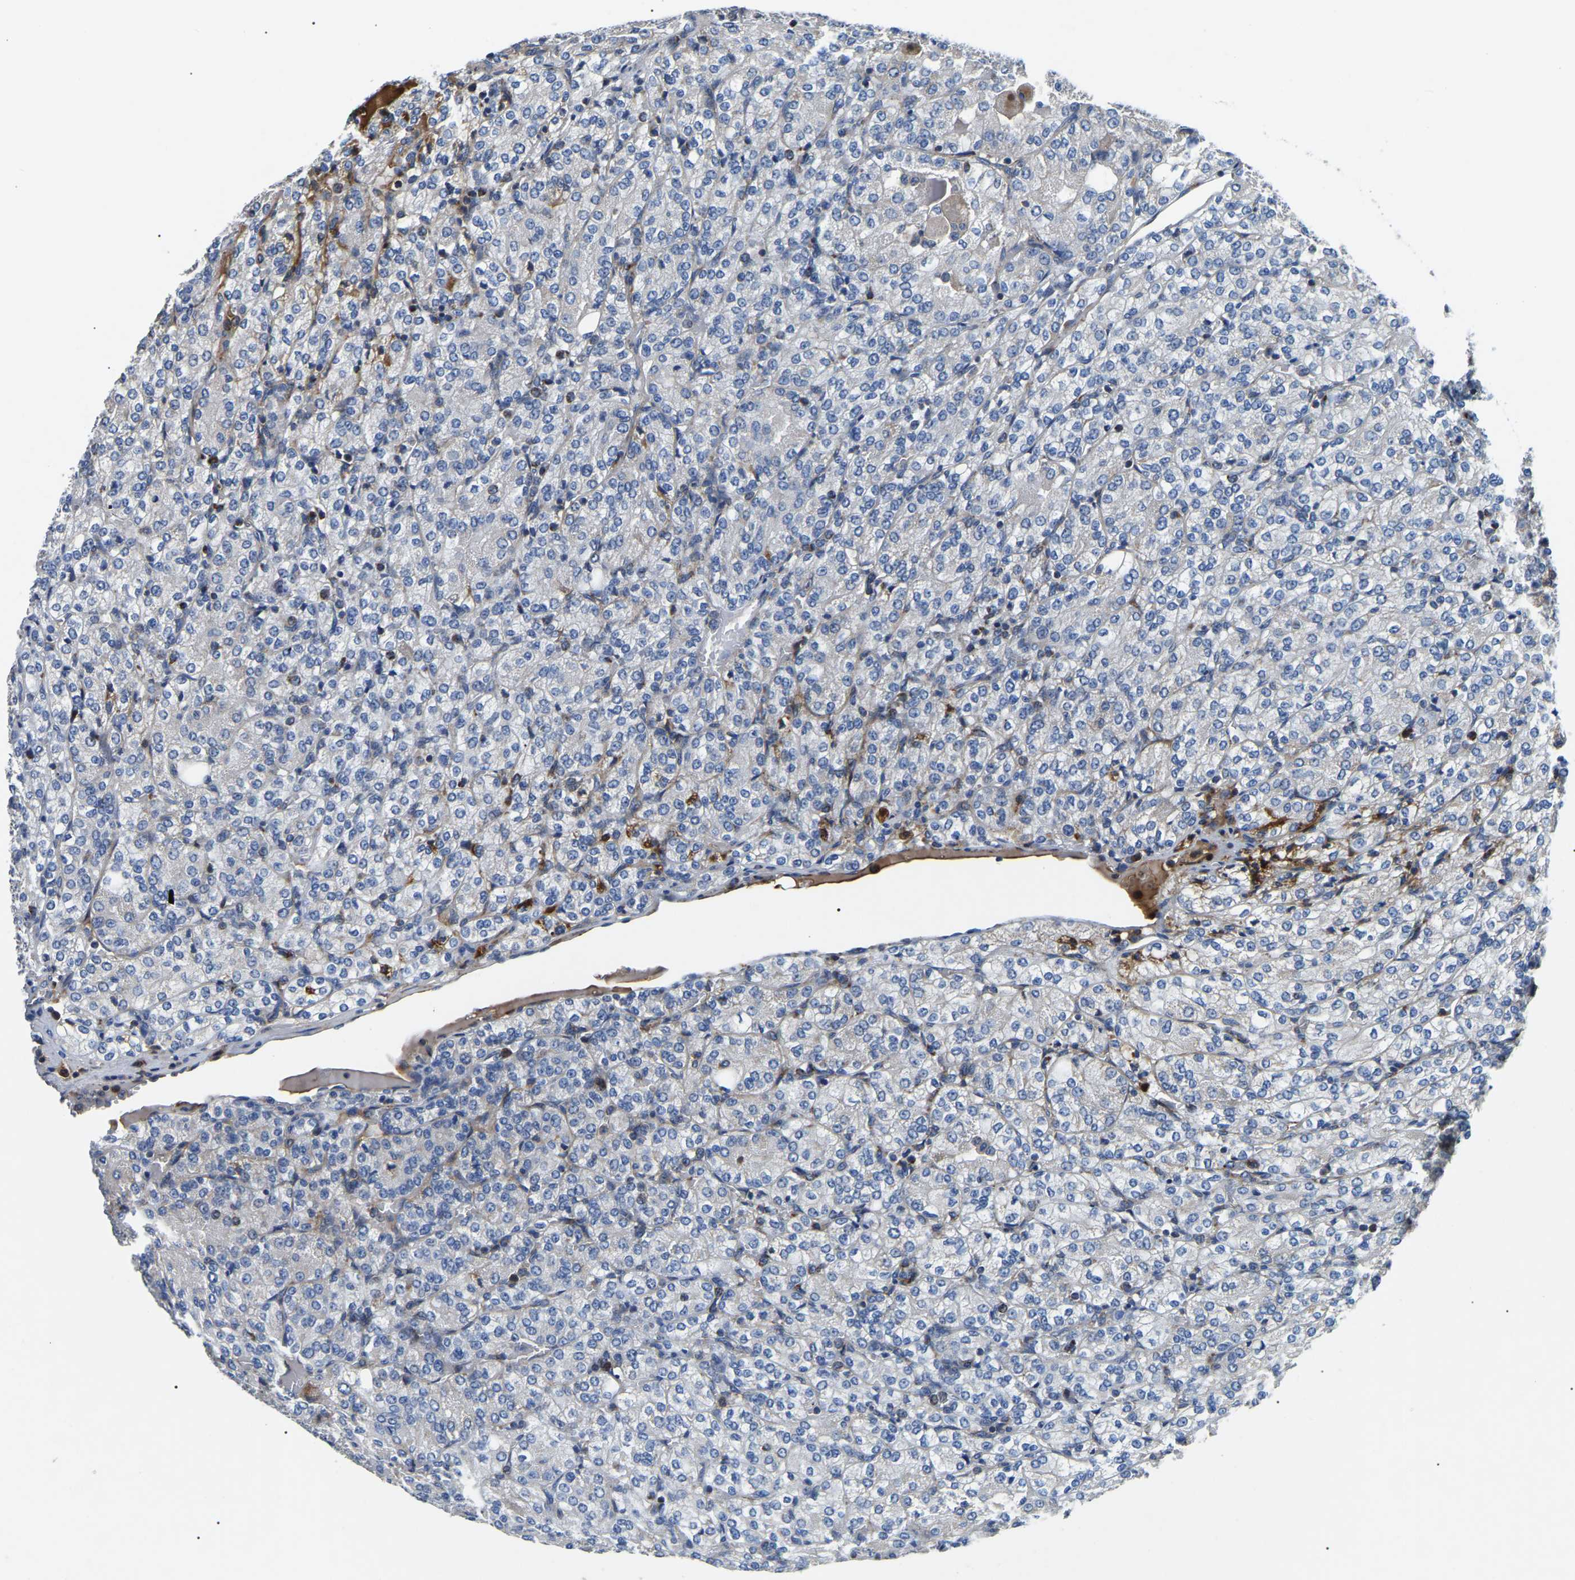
{"staining": {"intensity": "negative", "quantity": "none", "location": "none"}, "tissue": "renal cancer", "cell_type": "Tumor cells", "image_type": "cancer", "snomed": [{"axis": "morphology", "description": "Adenocarcinoma, NOS"}, {"axis": "topography", "description": "Kidney"}], "caption": "This is an IHC micrograph of human adenocarcinoma (renal). There is no positivity in tumor cells.", "gene": "PPM1E", "patient": {"sex": "male", "age": 77}}